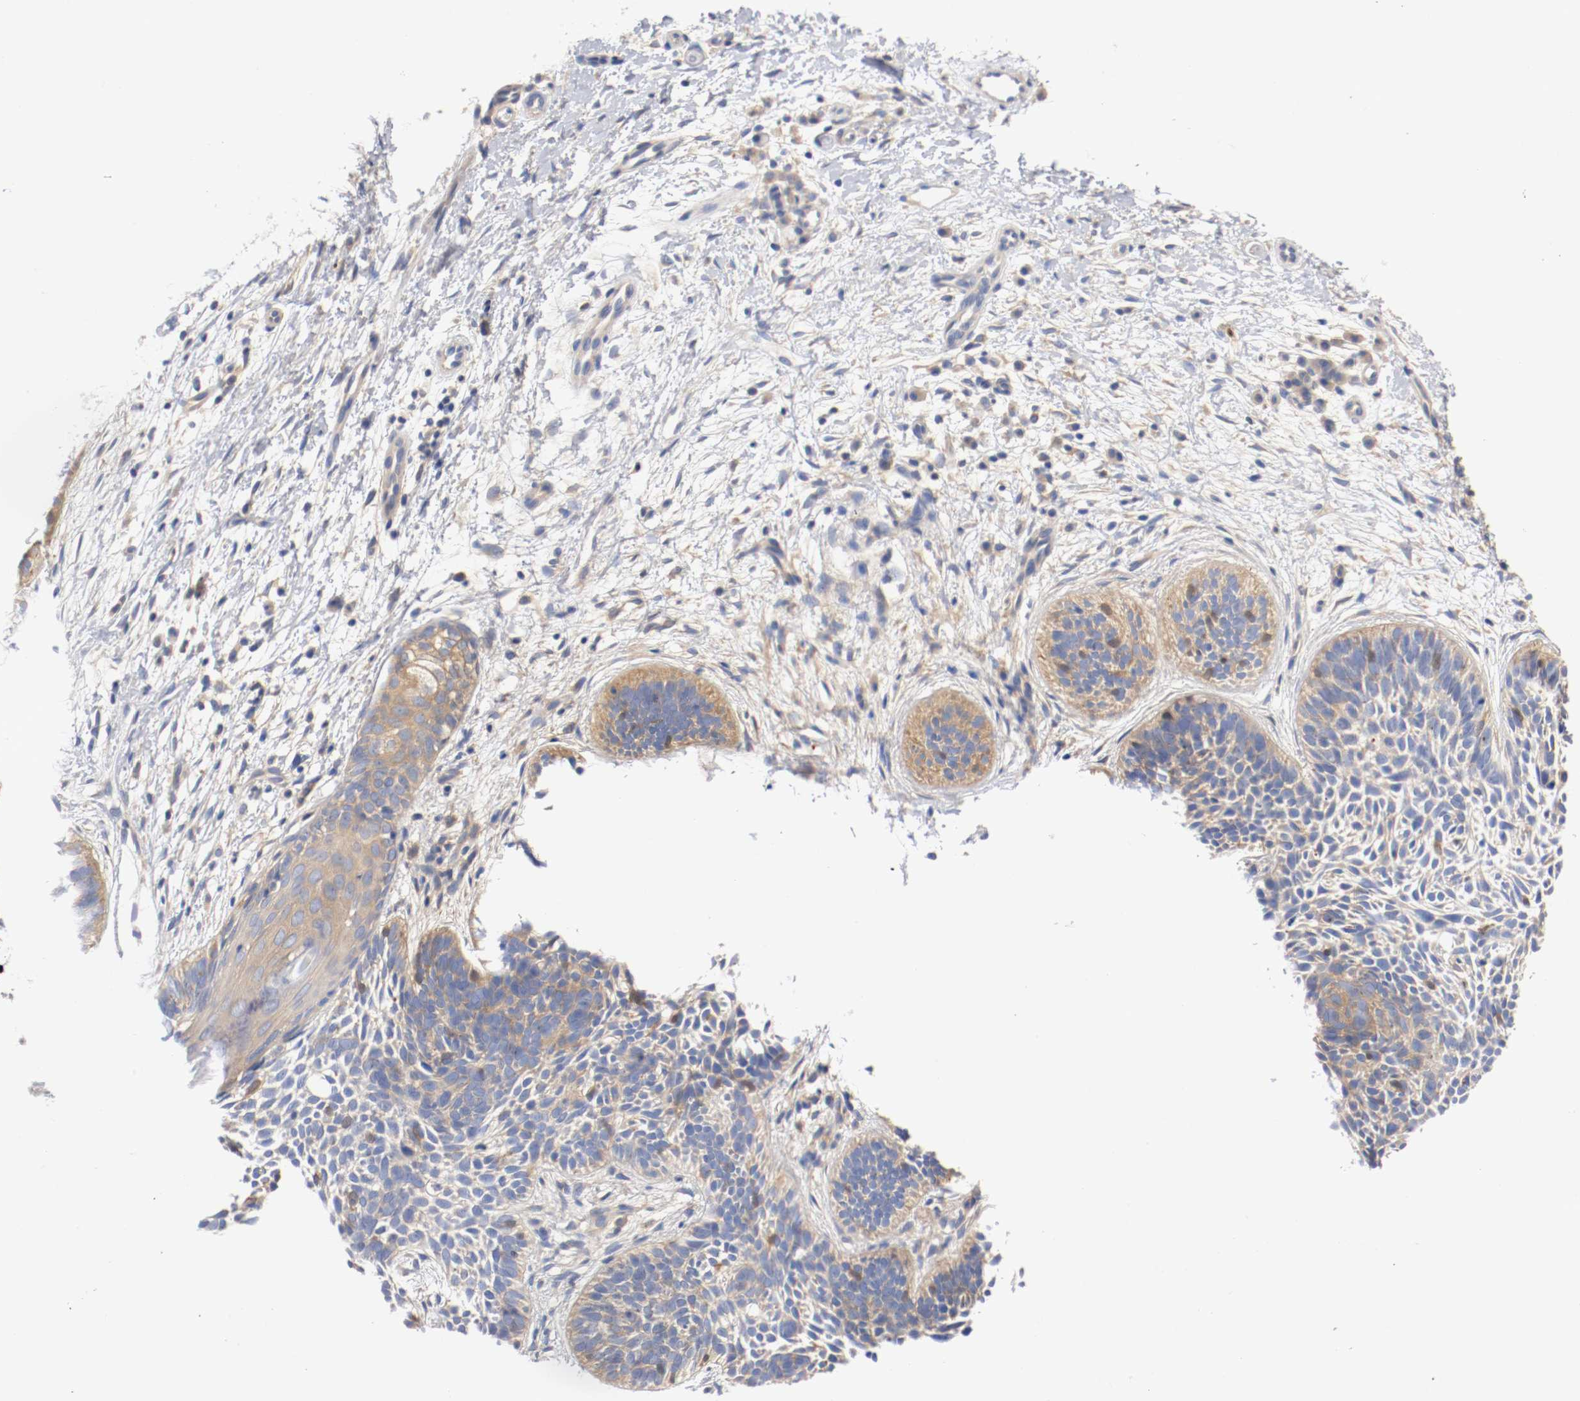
{"staining": {"intensity": "moderate", "quantity": "<25%", "location": "cytoplasmic/membranous"}, "tissue": "skin cancer", "cell_type": "Tumor cells", "image_type": "cancer", "snomed": [{"axis": "morphology", "description": "Basal cell carcinoma"}, {"axis": "topography", "description": "Skin"}], "caption": "Skin cancer (basal cell carcinoma) stained with immunohistochemistry (IHC) exhibits moderate cytoplasmic/membranous staining in approximately <25% of tumor cells.", "gene": "HGS", "patient": {"sex": "female", "age": 79}}